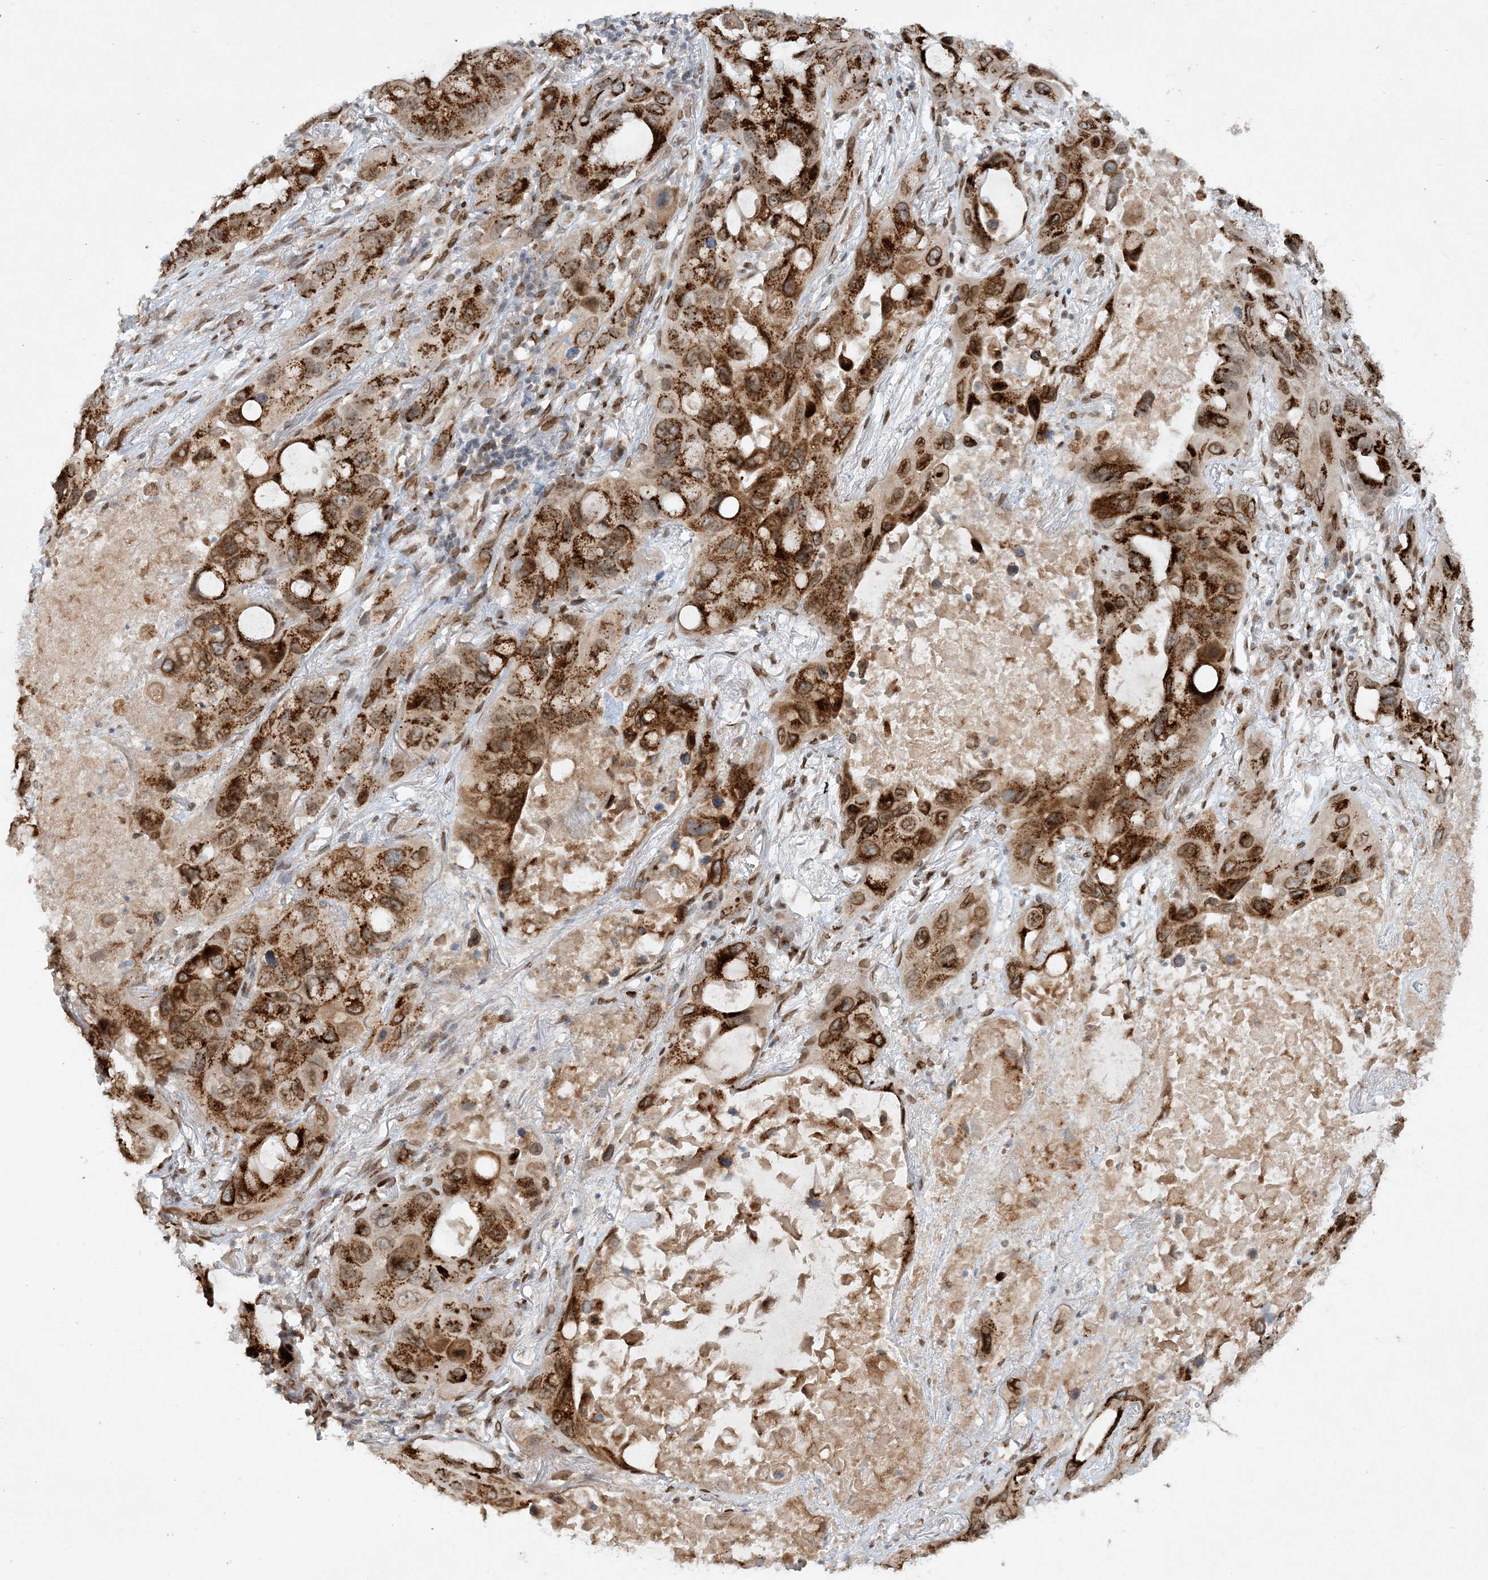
{"staining": {"intensity": "strong", "quantity": ">75%", "location": "cytoplasmic/membranous,nuclear"}, "tissue": "lung cancer", "cell_type": "Tumor cells", "image_type": "cancer", "snomed": [{"axis": "morphology", "description": "Squamous cell carcinoma, NOS"}, {"axis": "topography", "description": "Lung"}], "caption": "A photomicrograph of lung squamous cell carcinoma stained for a protein exhibits strong cytoplasmic/membranous and nuclear brown staining in tumor cells.", "gene": "SLC35A2", "patient": {"sex": "female", "age": 73}}